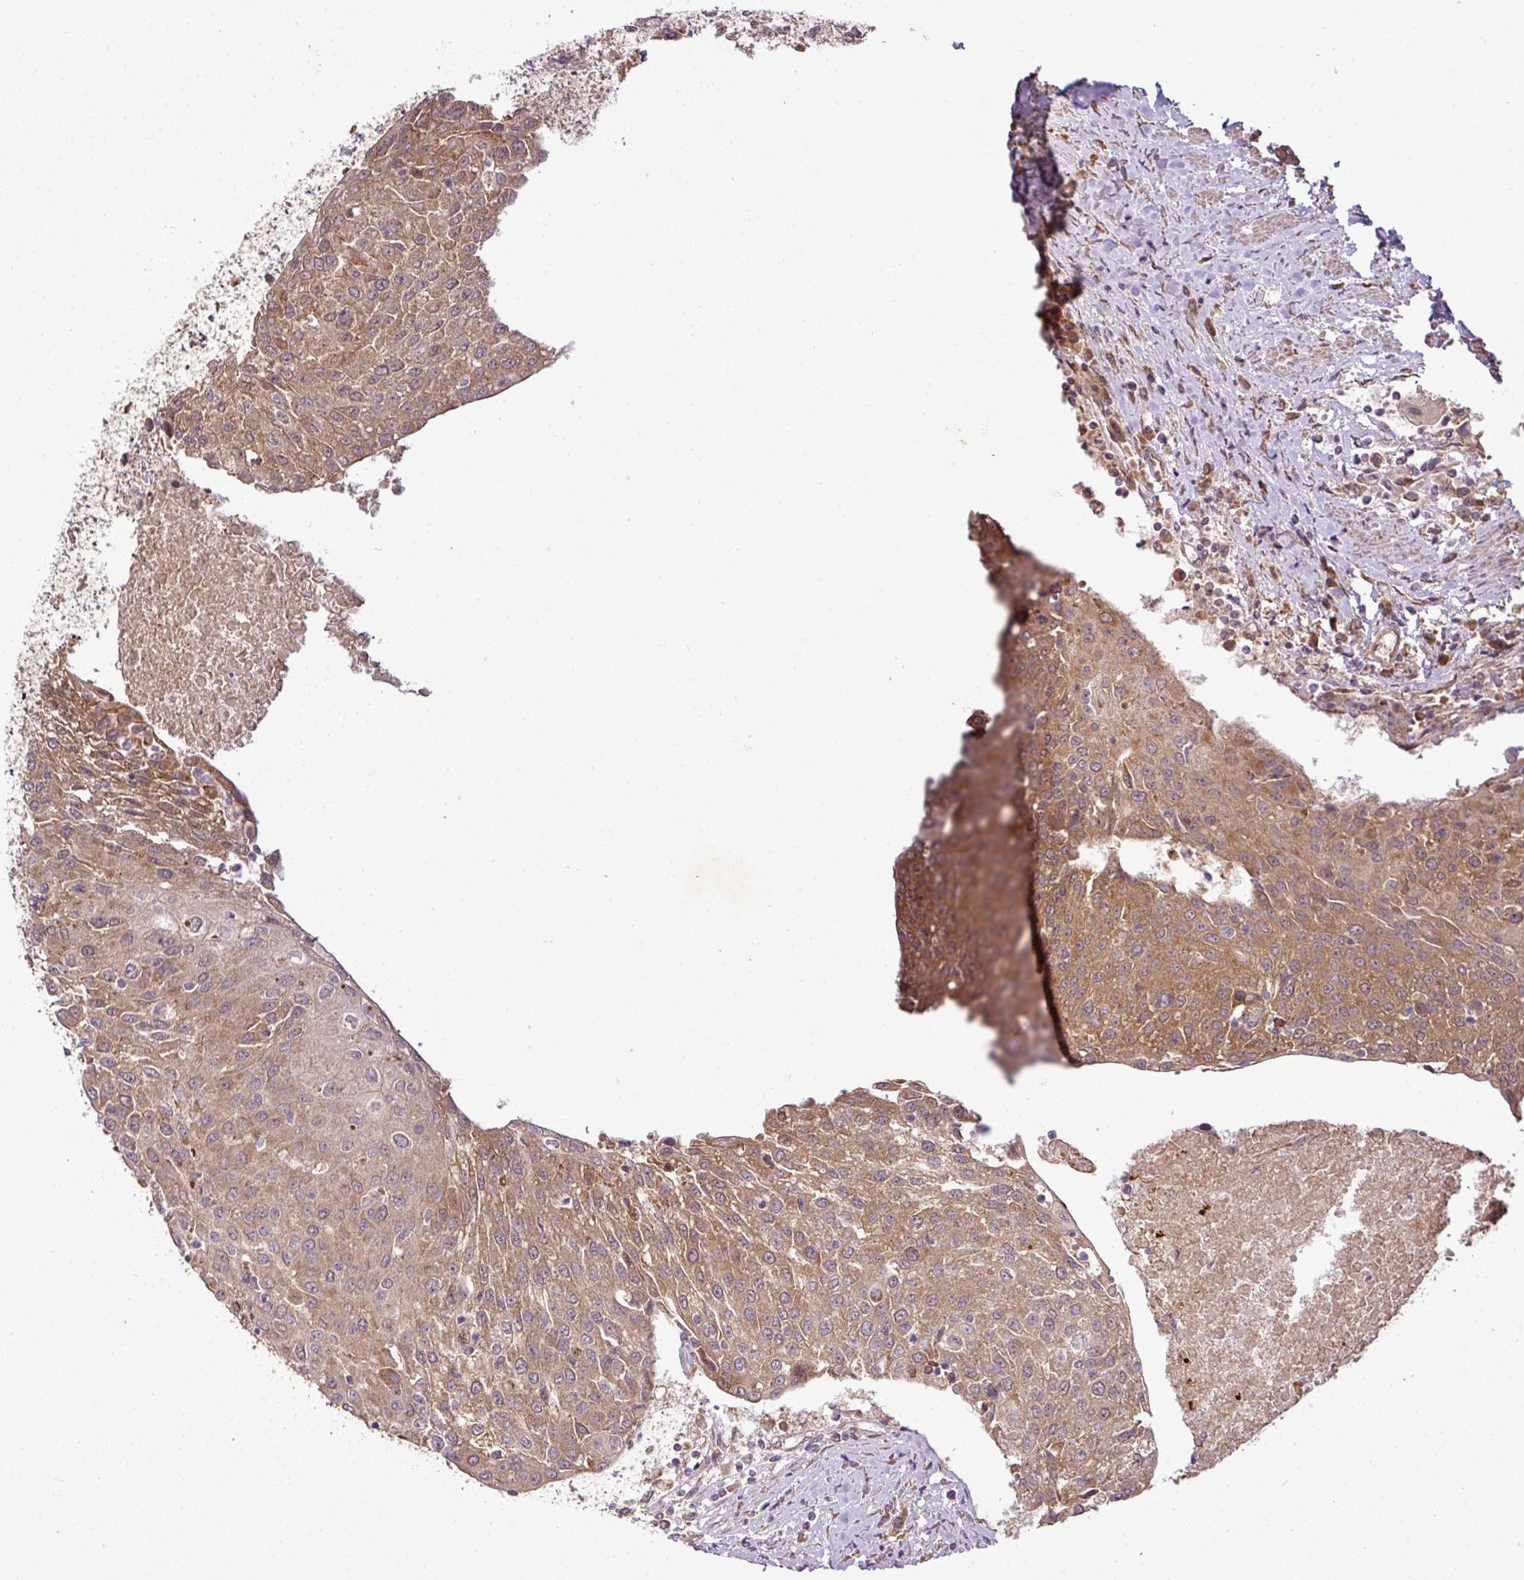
{"staining": {"intensity": "moderate", "quantity": ">75%", "location": "cytoplasmic/membranous"}, "tissue": "urothelial cancer", "cell_type": "Tumor cells", "image_type": "cancer", "snomed": [{"axis": "morphology", "description": "Urothelial carcinoma, High grade"}, {"axis": "topography", "description": "Urinary bladder"}], "caption": "About >75% of tumor cells in human high-grade urothelial carcinoma display moderate cytoplasmic/membranous protein positivity as visualized by brown immunohistochemical staining.", "gene": "DNAAF4", "patient": {"sex": "female", "age": 85}}